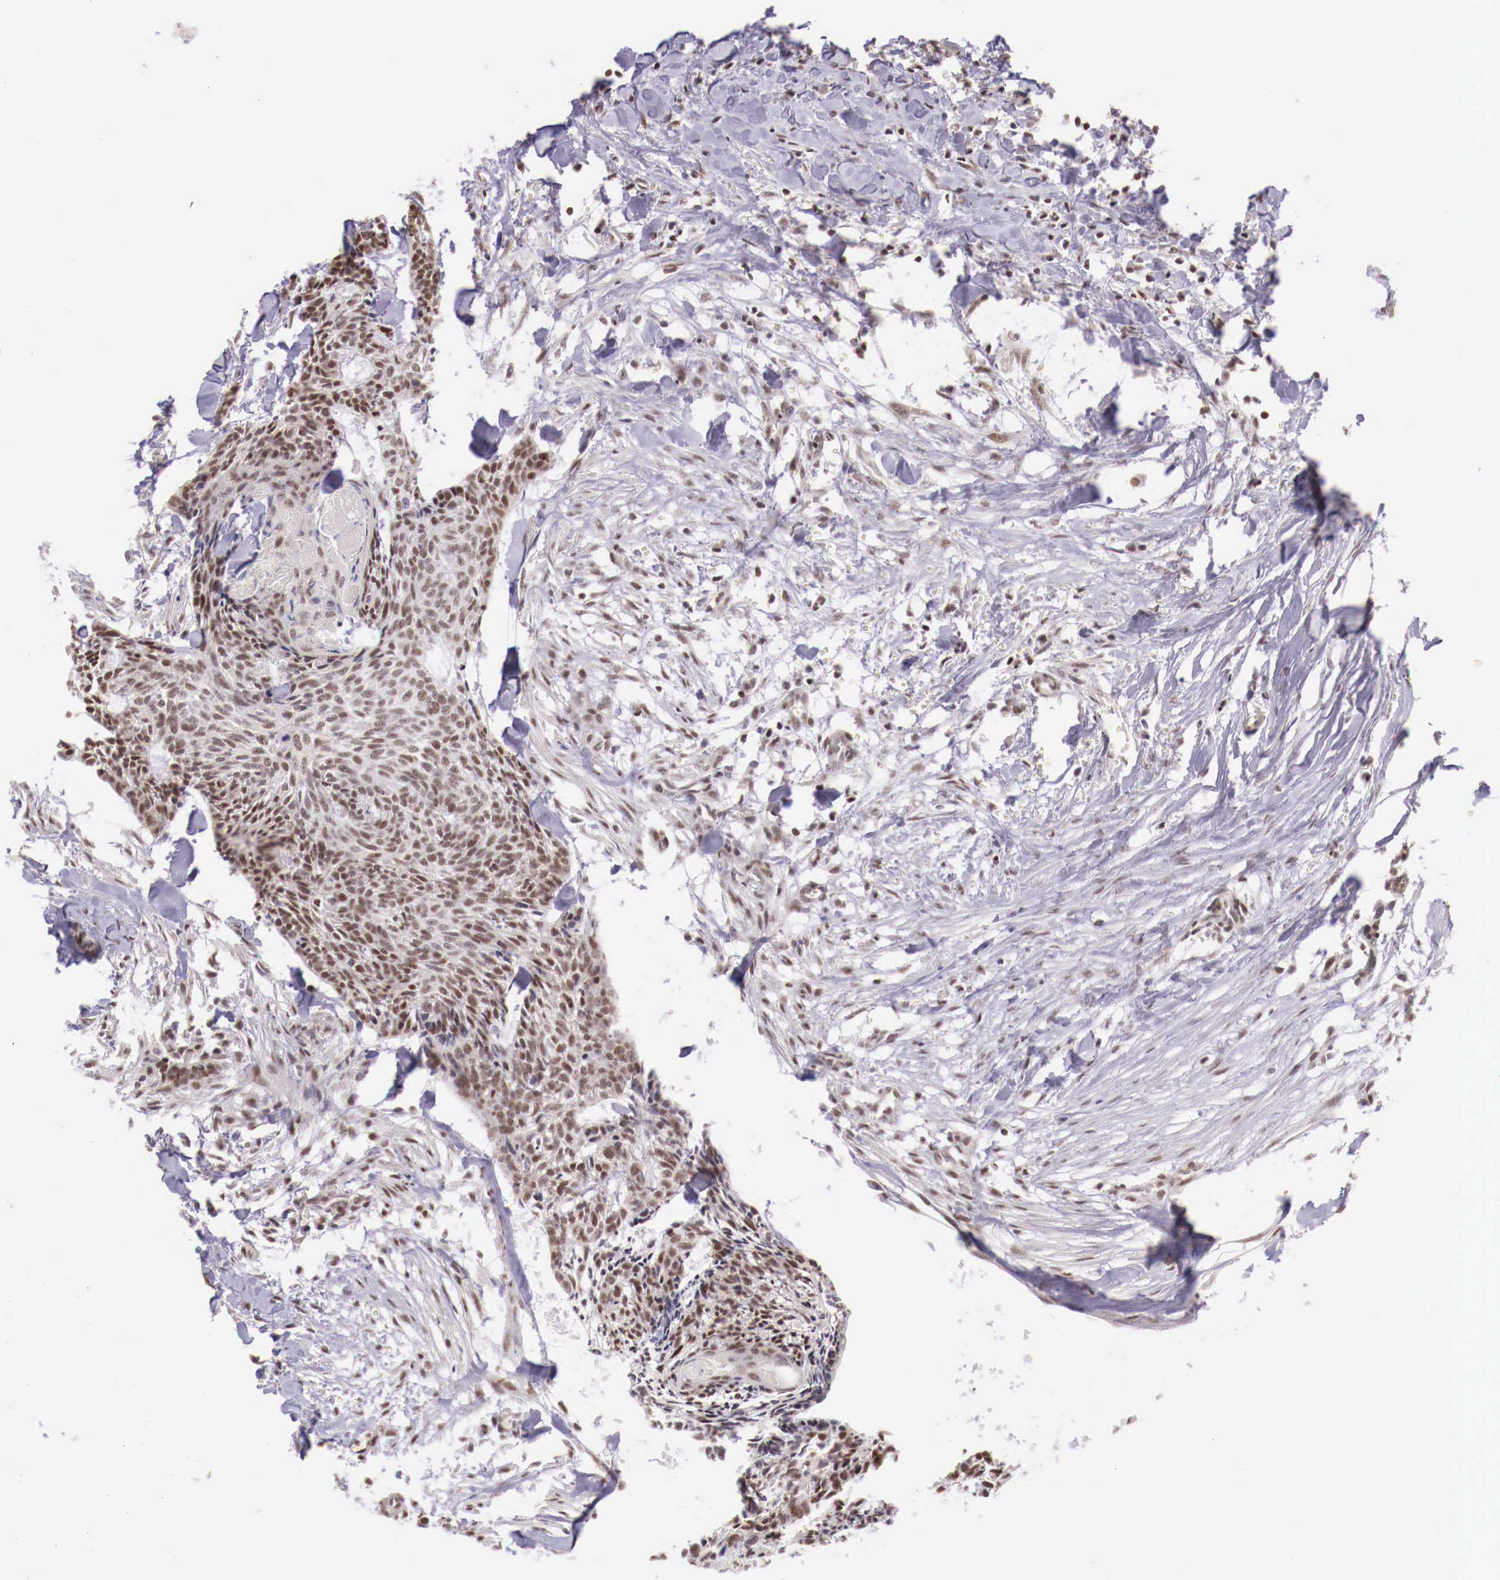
{"staining": {"intensity": "weak", "quantity": ">75%", "location": "nuclear"}, "tissue": "head and neck cancer", "cell_type": "Tumor cells", "image_type": "cancer", "snomed": [{"axis": "morphology", "description": "Squamous cell carcinoma, NOS"}, {"axis": "topography", "description": "Salivary gland"}, {"axis": "topography", "description": "Head-Neck"}], "caption": "Human squamous cell carcinoma (head and neck) stained with a protein marker exhibits weak staining in tumor cells.", "gene": "SP1", "patient": {"sex": "male", "age": 70}}